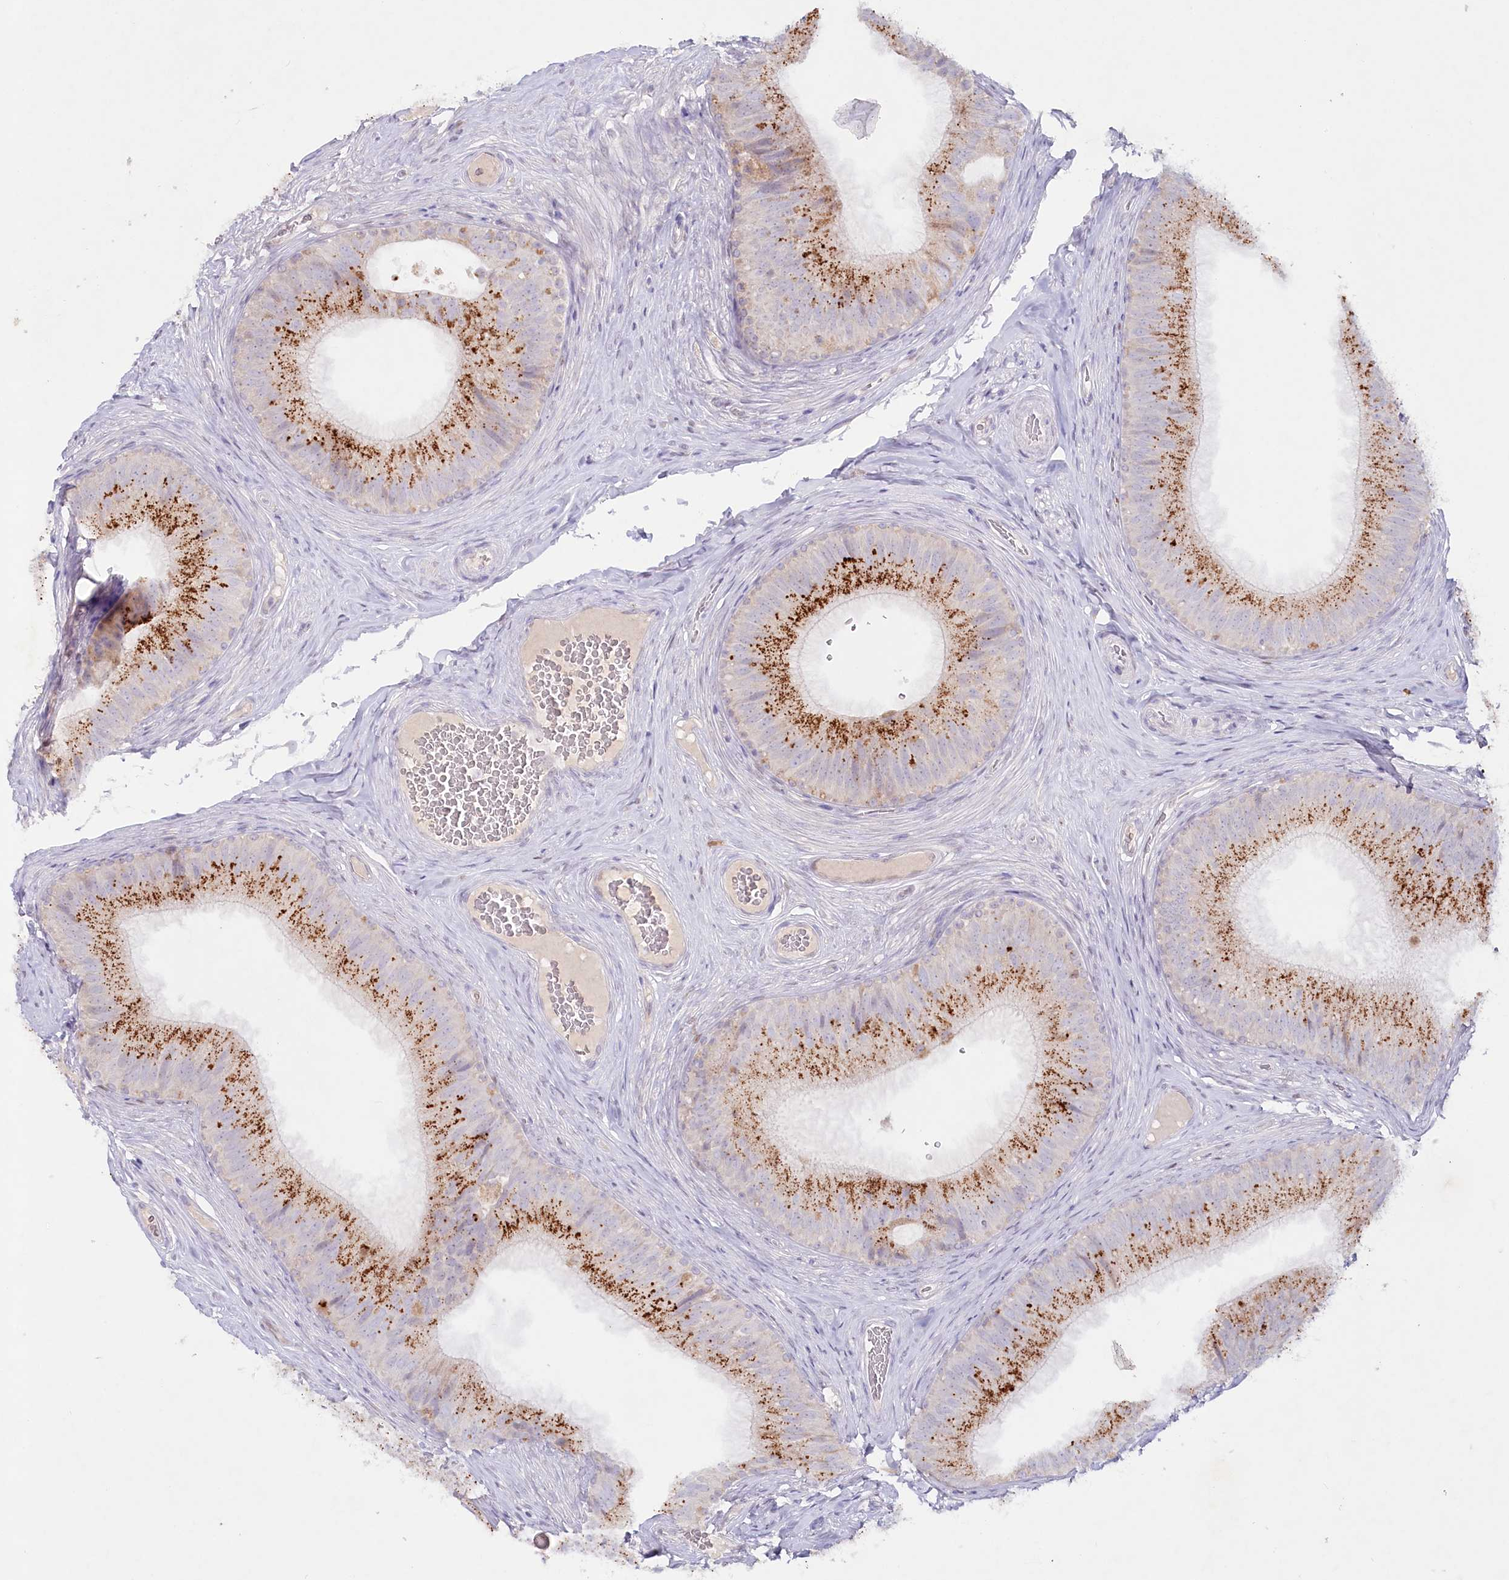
{"staining": {"intensity": "moderate", "quantity": "25%-75%", "location": "cytoplasmic/membranous"}, "tissue": "epididymis", "cell_type": "Glandular cells", "image_type": "normal", "snomed": [{"axis": "morphology", "description": "Normal tissue, NOS"}, {"axis": "topography", "description": "Epididymis"}], "caption": "Benign epididymis reveals moderate cytoplasmic/membranous expression in approximately 25%-75% of glandular cells.", "gene": "PSAPL1", "patient": {"sex": "male", "age": 34}}